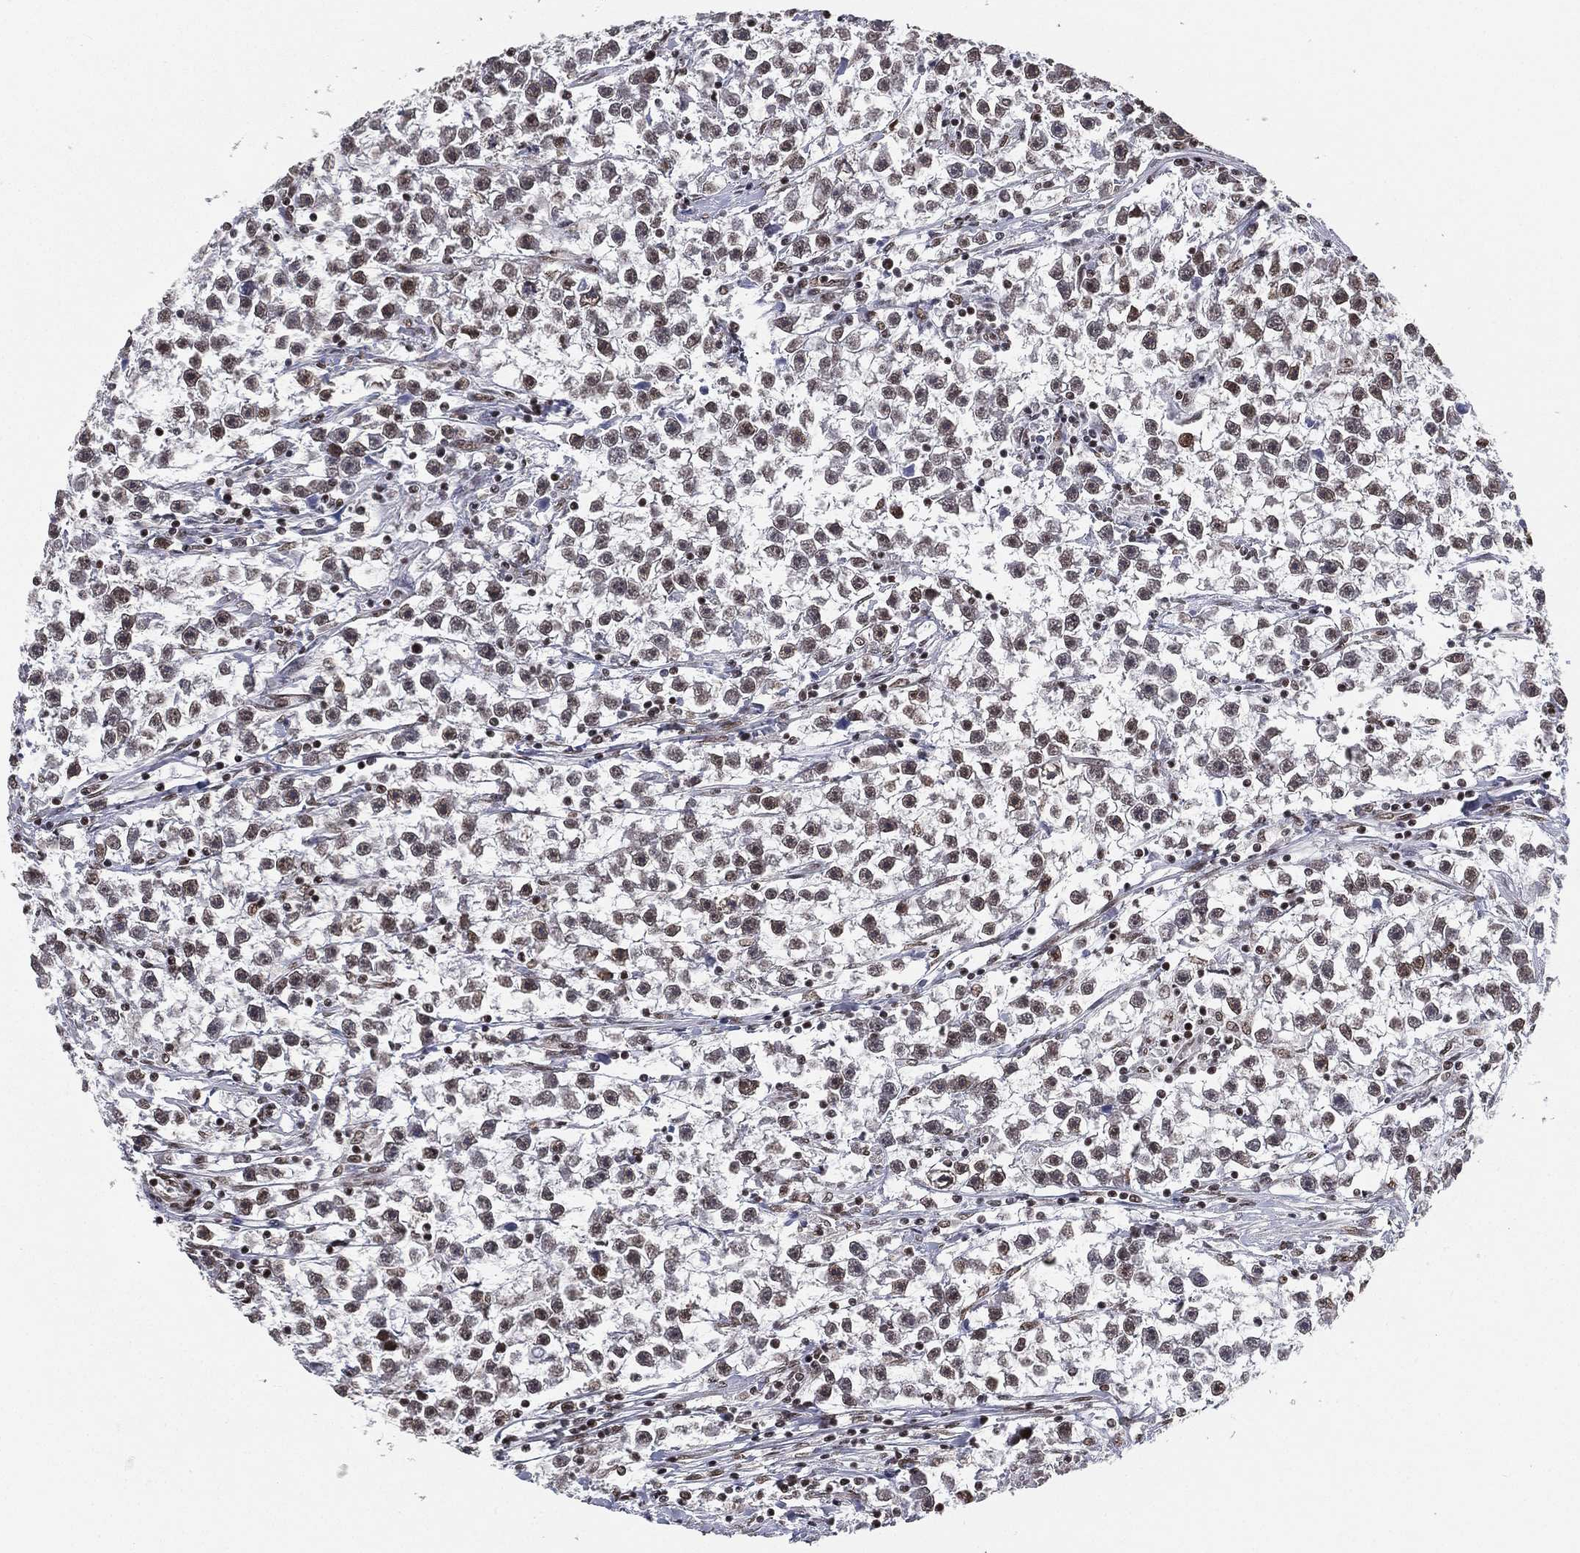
{"staining": {"intensity": "weak", "quantity": "25%-75%", "location": "nuclear"}, "tissue": "testis cancer", "cell_type": "Tumor cells", "image_type": "cancer", "snomed": [{"axis": "morphology", "description": "Seminoma, NOS"}, {"axis": "topography", "description": "Testis"}], "caption": "This is an image of IHC staining of testis cancer, which shows weak positivity in the nuclear of tumor cells.", "gene": "FUBP3", "patient": {"sex": "male", "age": 59}}